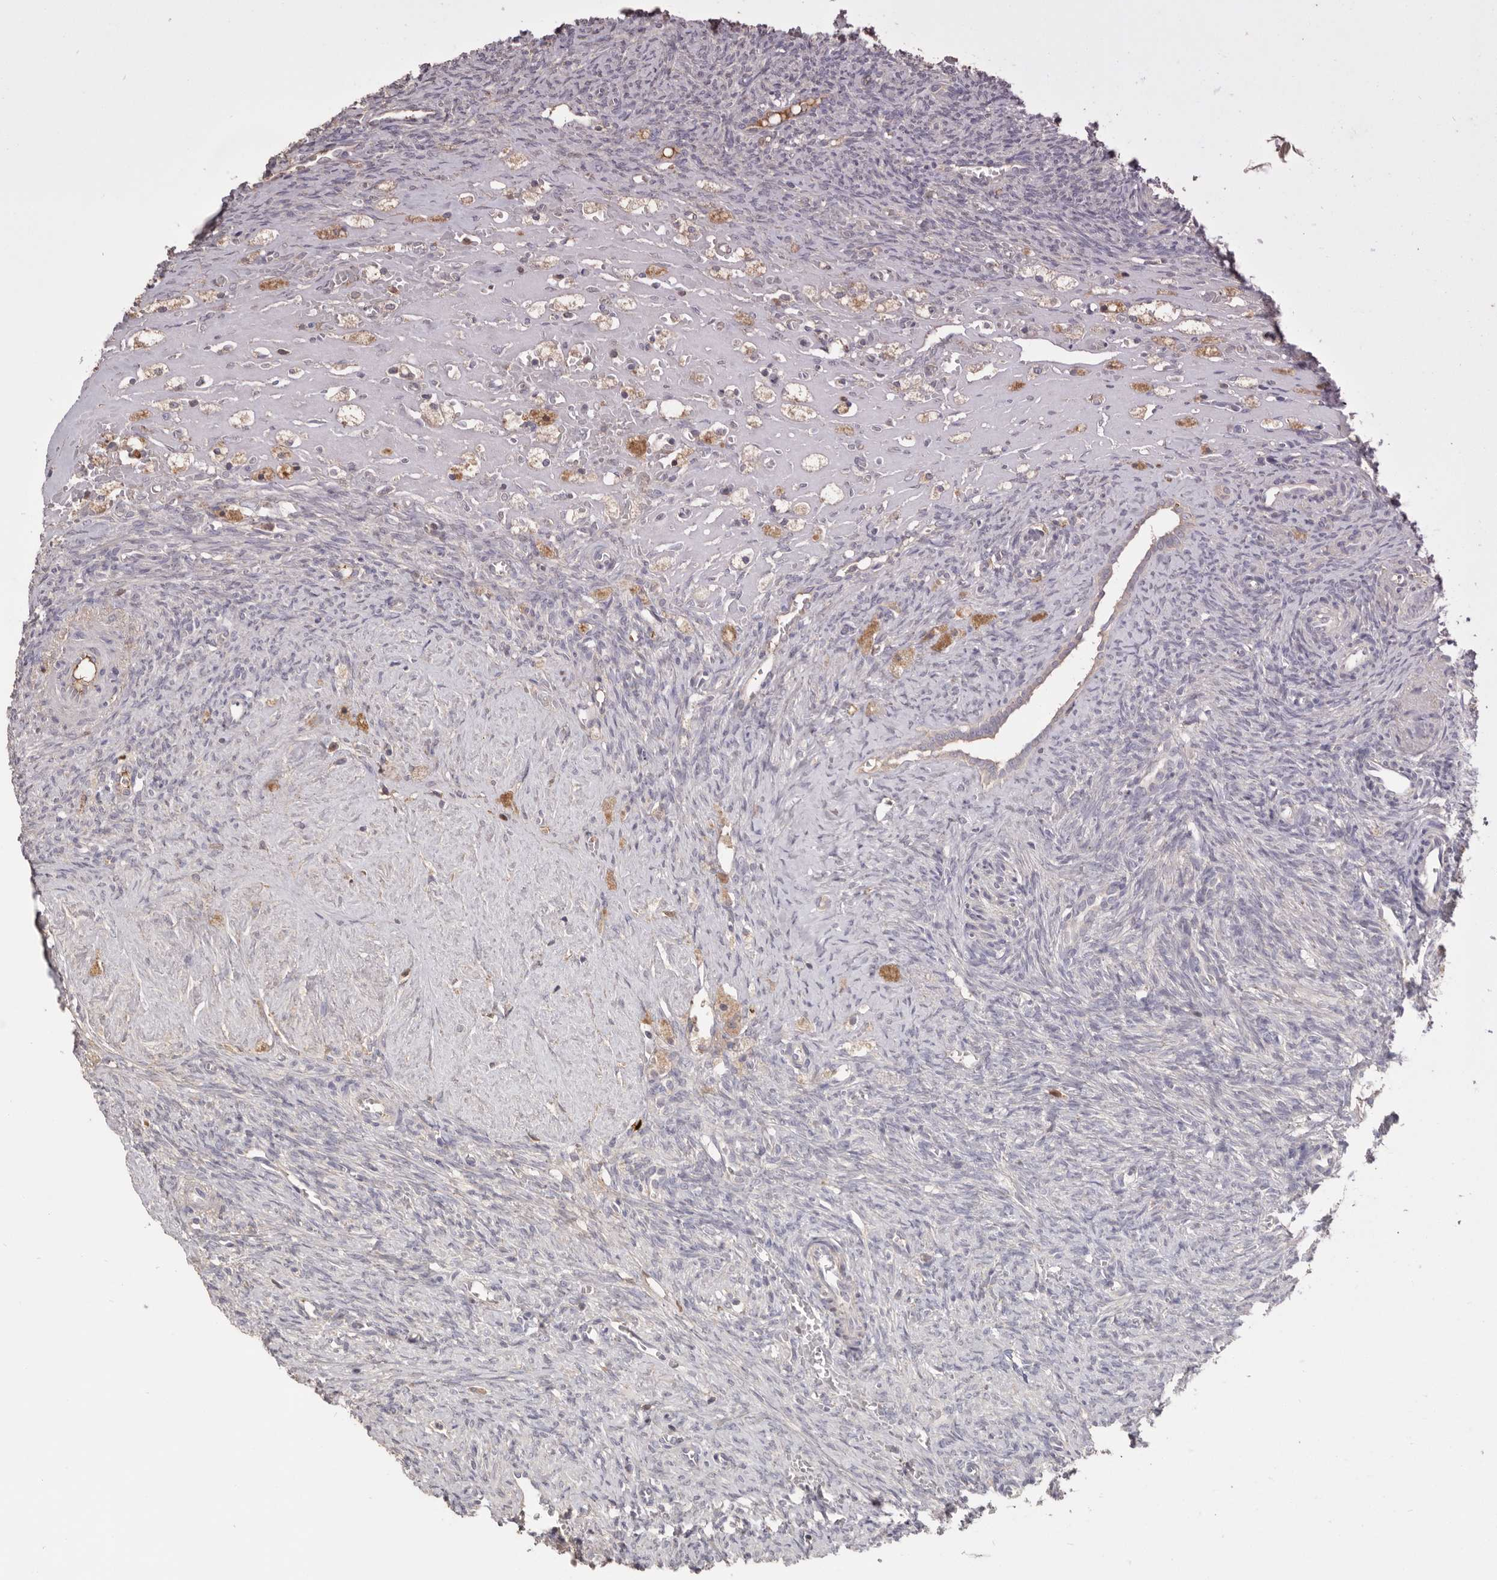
{"staining": {"intensity": "weak", "quantity": ">75%", "location": "cytoplasmic/membranous"}, "tissue": "ovary", "cell_type": "Follicle cells", "image_type": "normal", "snomed": [{"axis": "morphology", "description": "Normal tissue, NOS"}, {"axis": "topography", "description": "Ovary"}], "caption": "Protein expression analysis of normal human ovary reveals weak cytoplasmic/membranous positivity in about >75% of follicle cells.", "gene": "HCAR2", "patient": {"sex": "female", "age": 41}}